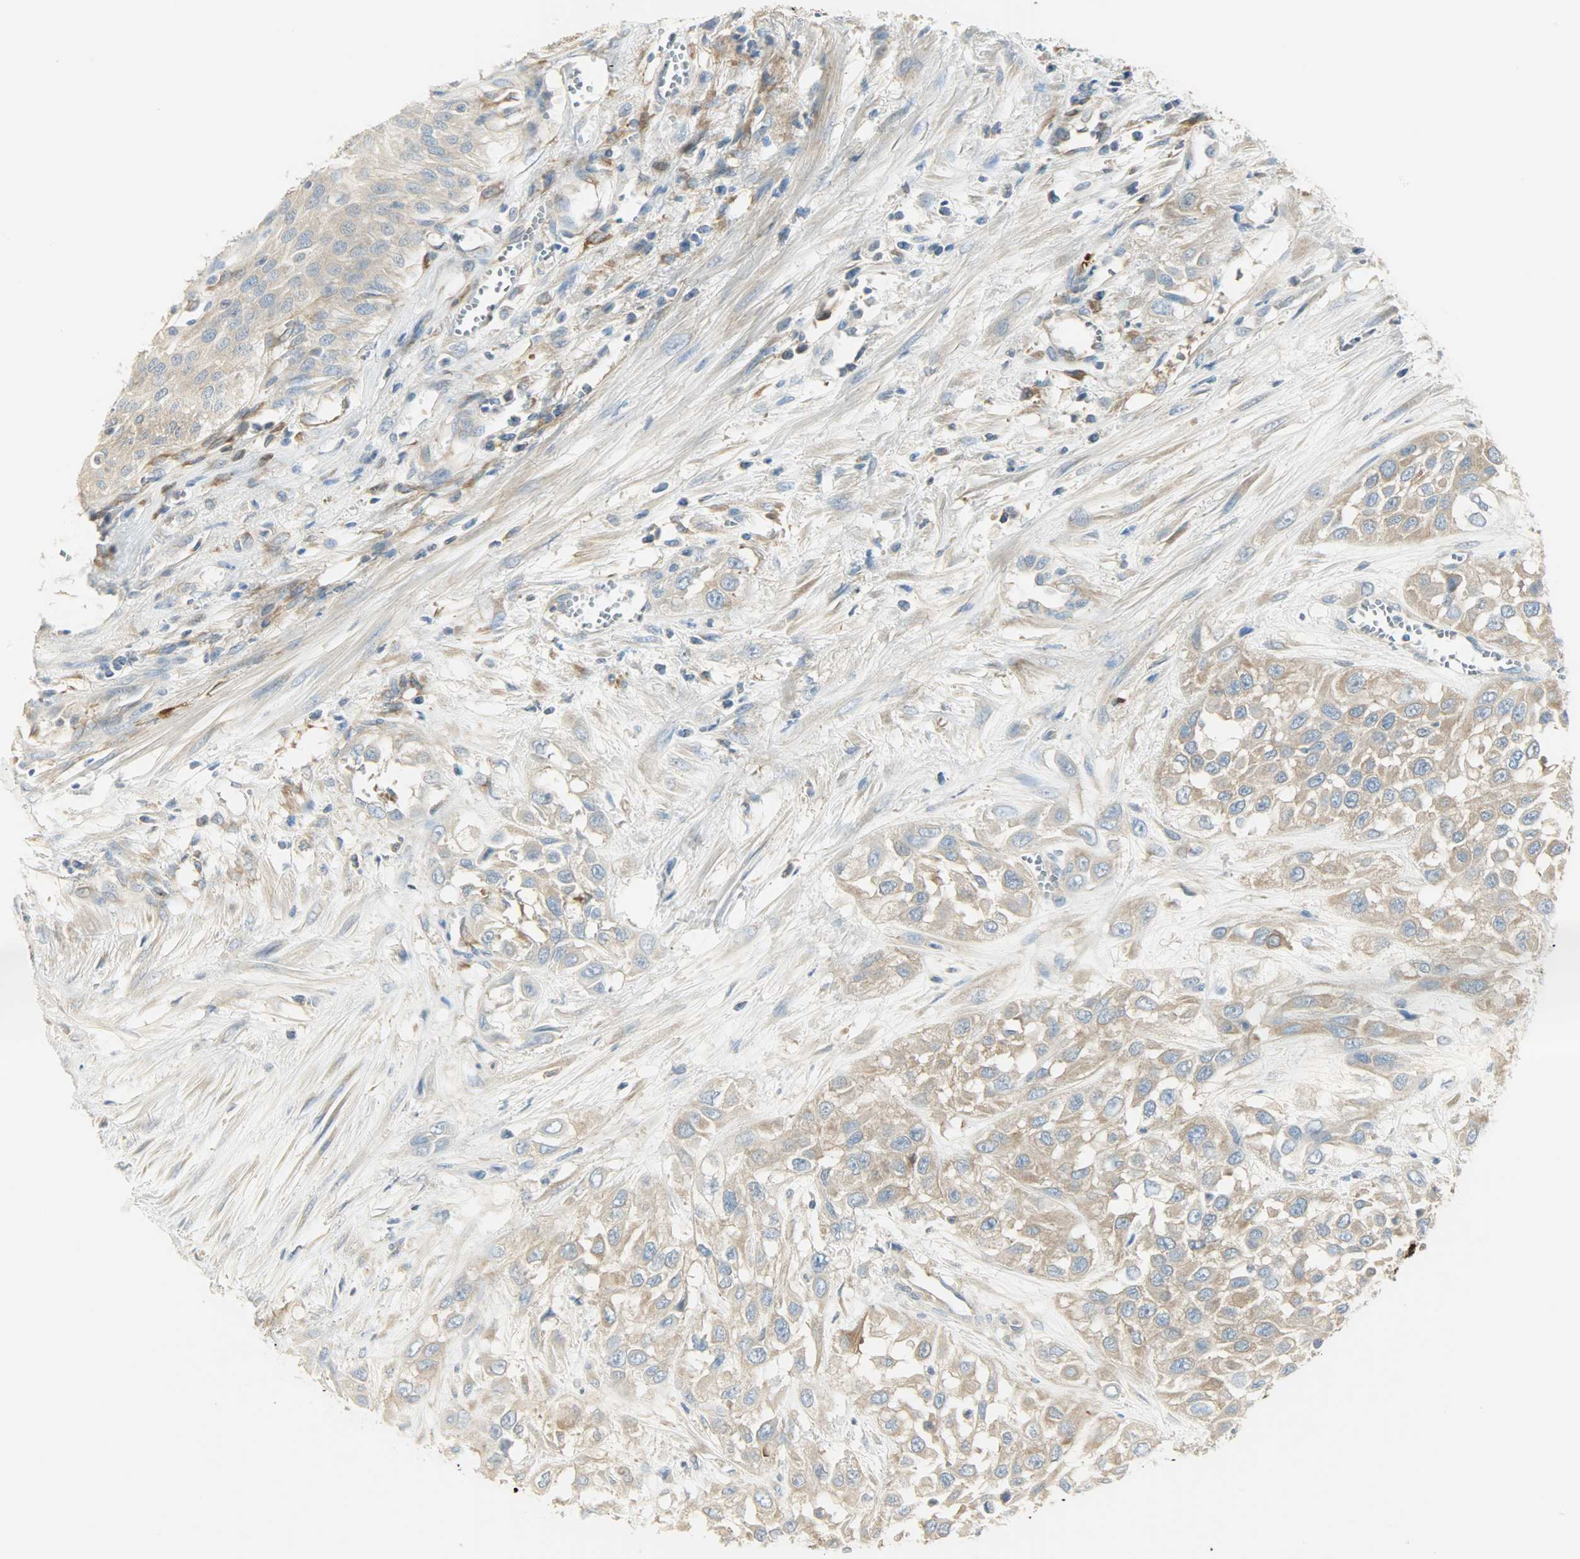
{"staining": {"intensity": "moderate", "quantity": ">75%", "location": "cytoplasmic/membranous"}, "tissue": "urothelial cancer", "cell_type": "Tumor cells", "image_type": "cancer", "snomed": [{"axis": "morphology", "description": "Urothelial carcinoma, High grade"}, {"axis": "topography", "description": "Urinary bladder"}], "caption": "Urothelial cancer stained with a brown dye exhibits moderate cytoplasmic/membranous positive positivity in approximately >75% of tumor cells.", "gene": "WARS1", "patient": {"sex": "male", "age": 57}}